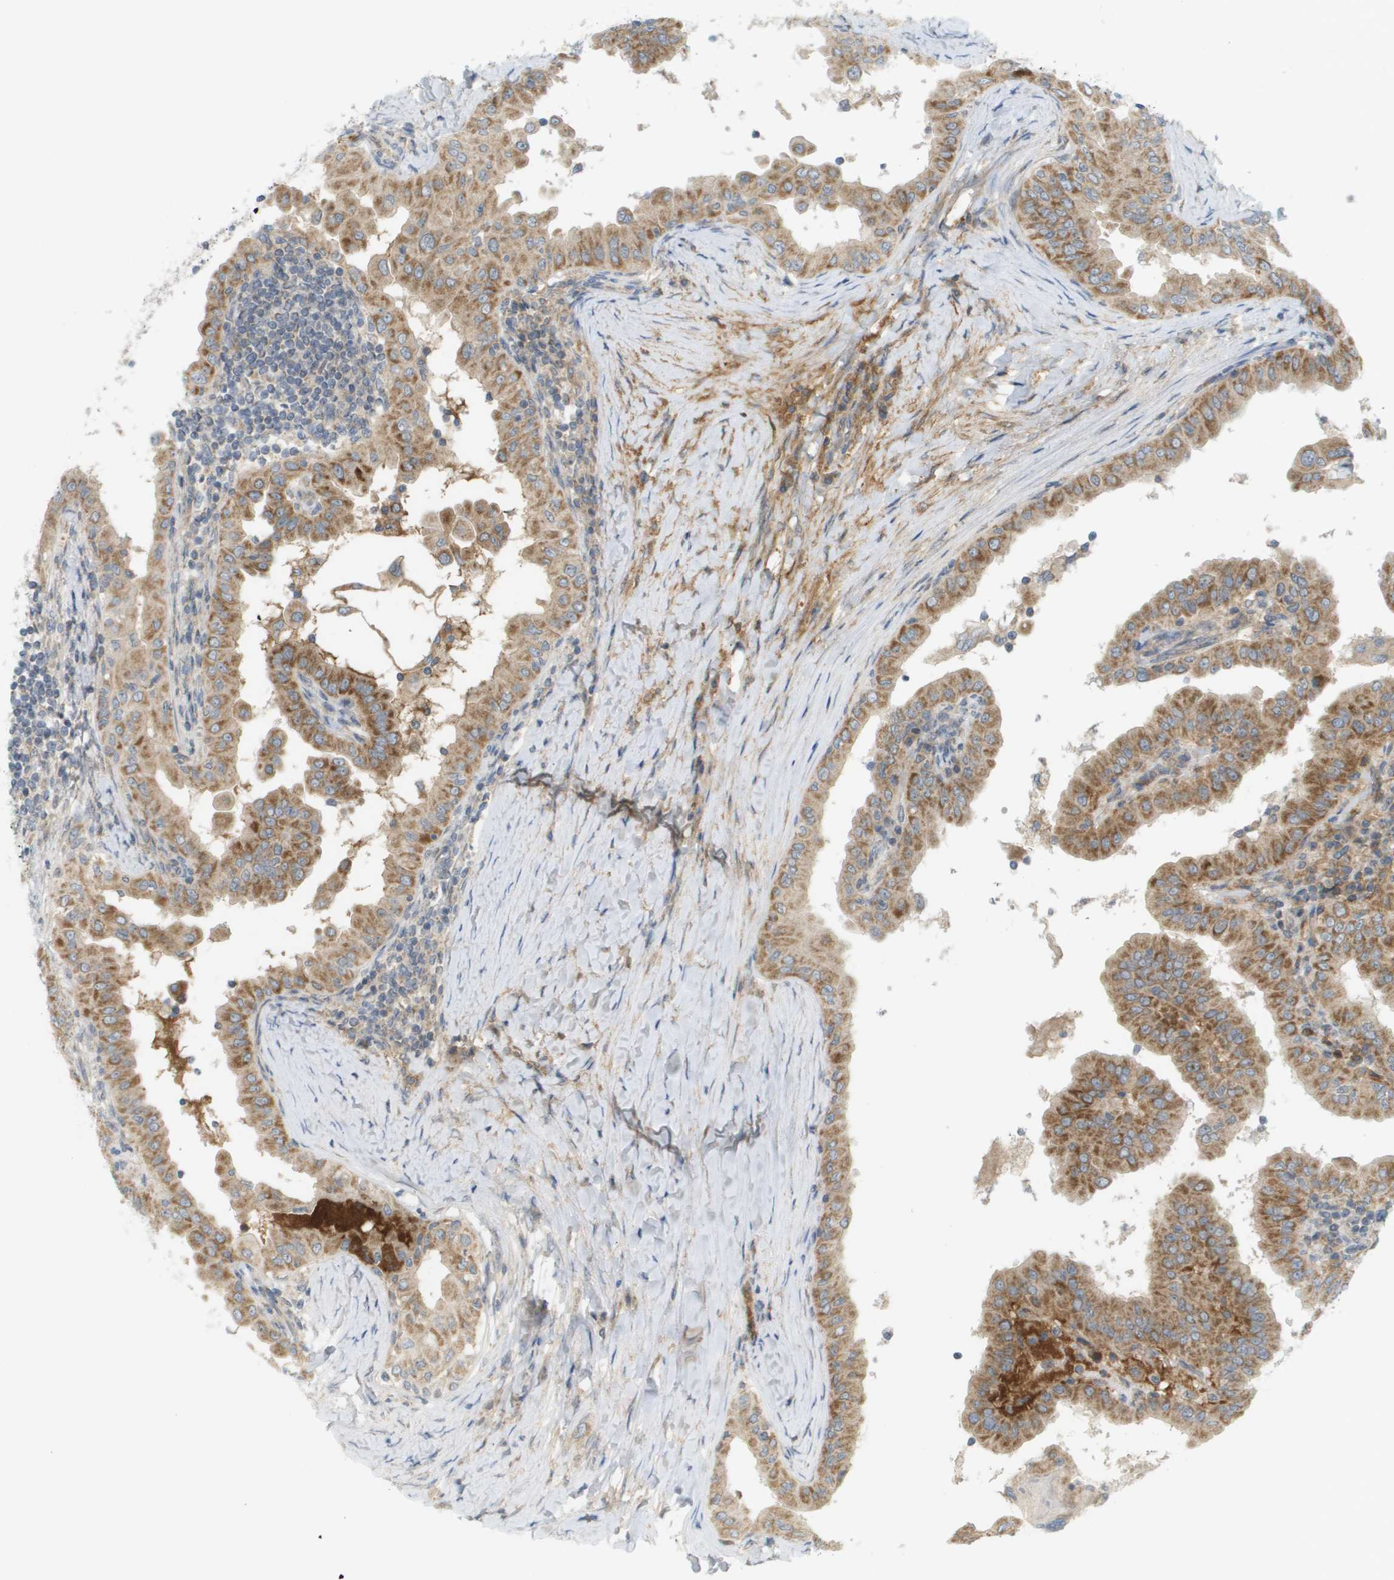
{"staining": {"intensity": "moderate", "quantity": ">75%", "location": "cytoplasmic/membranous"}, "tissue": "thyroid cancer", "cell_type": "Tumor cells", "image_type": "cancer", "snomed": [{"axis": "morphology", "description": "Papillary adenocarcinoma, NOS"}, {"axis": "topography", "description": "Thyroid gland"}], "caption": "This is an image of immunohistochemistry (IHC) staining of thyroid cancer (papillary adenocarcinoma), which shows moderate staining in the cytoplasmic/membranous of tumor cells.", "gene": "PROC", "patient": {"sex": "male", "age": 33}}